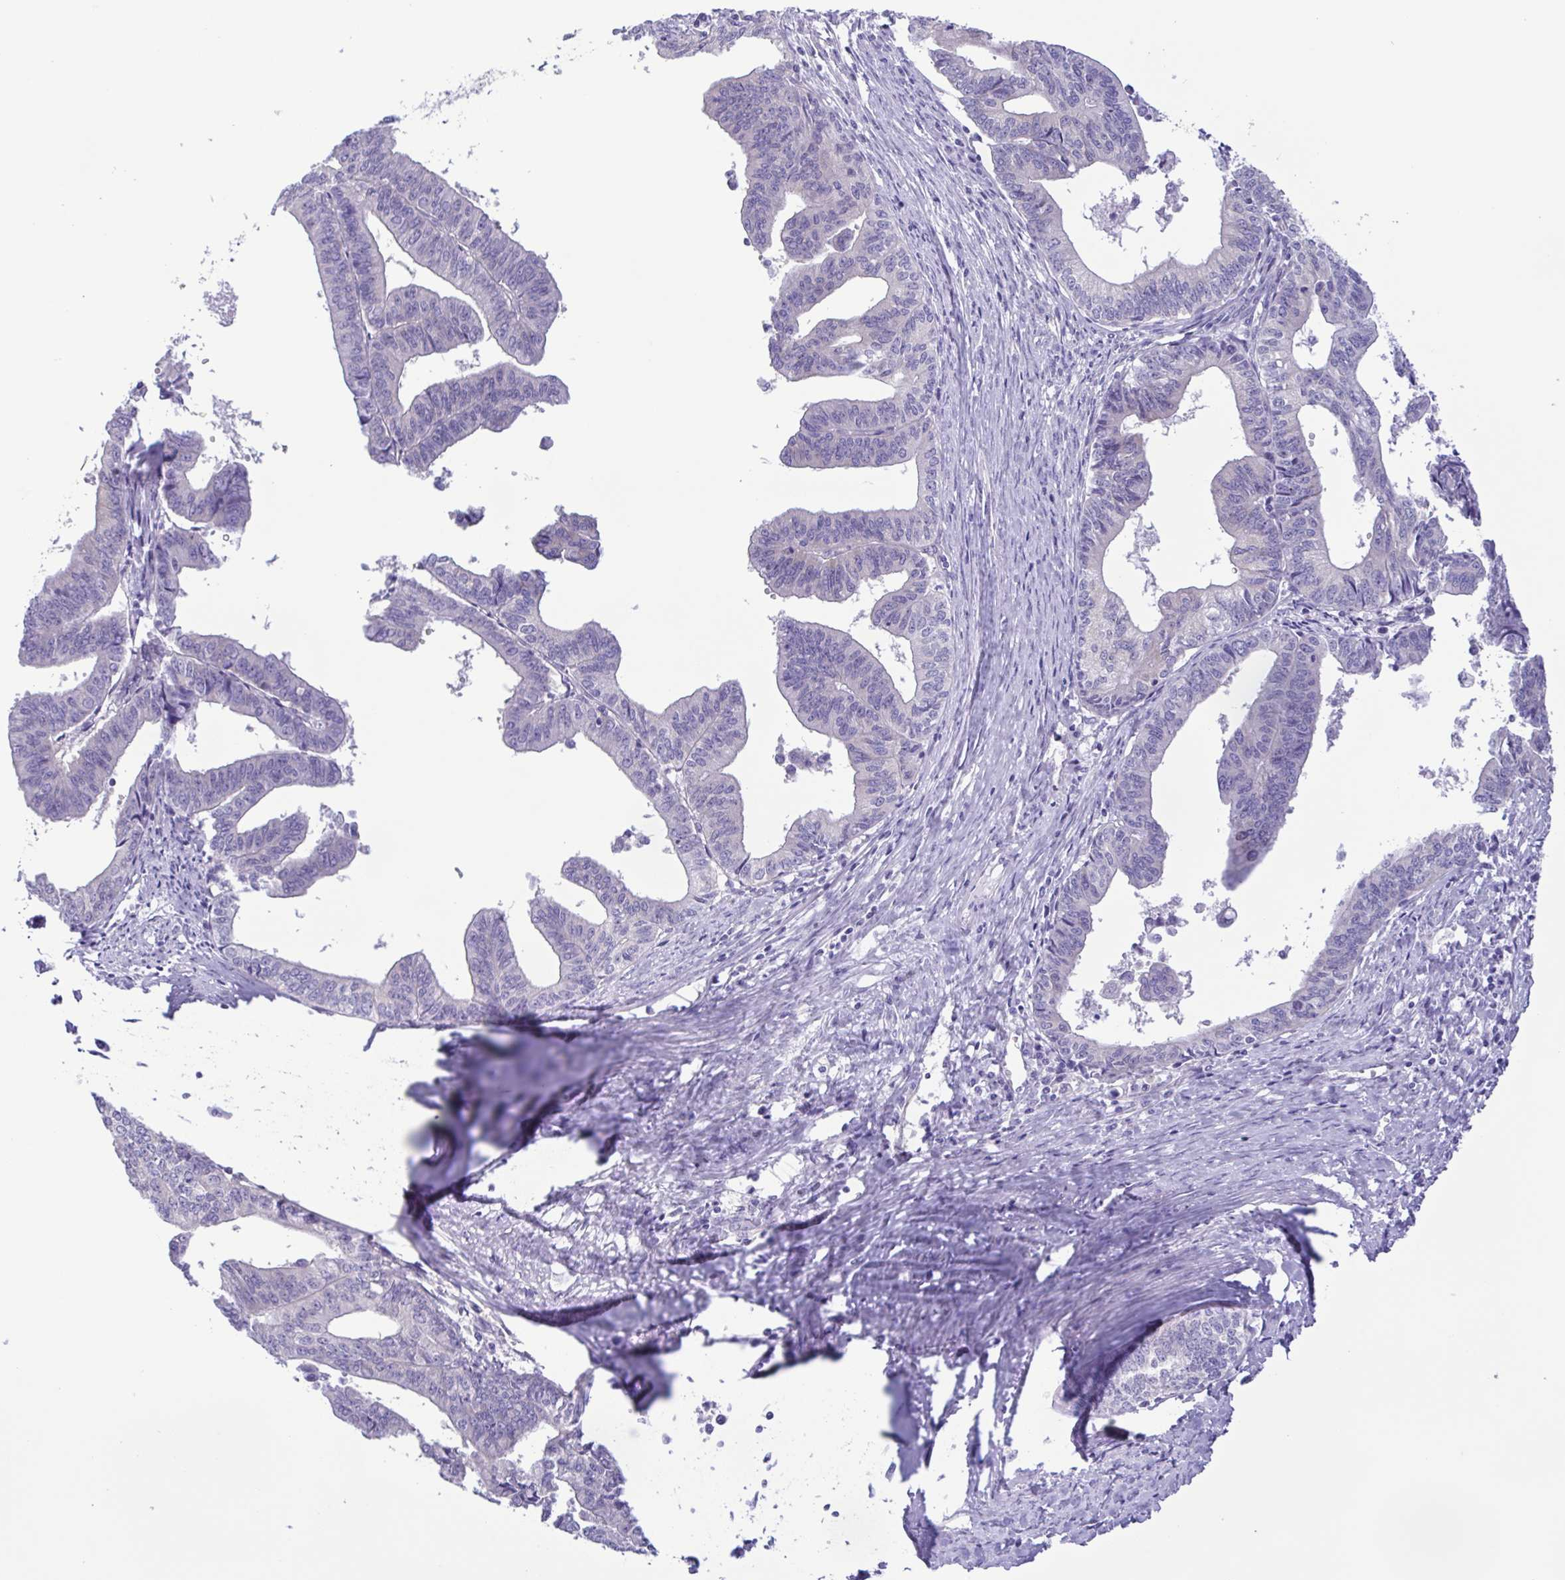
{"staining": {"intensity": "negative", "quantity": "none", "location": "none"}, "tissue": "endometrial cancer", "cell_type": "Tumor cells", "image_type": "cancer", "snomed": [{"axis": "morphology", "description": "Adenocarcinoma, NOS"}, {"axis": "topography", "description": "Endometrium"}], "caption": "DAB immunohistochemical staining of endometrial cancer shows no significant positivity in tumor cells. Nuclei are stained in blue.", "gene": "TNNI3", "patient": {"sex": "female", "age": 65}}